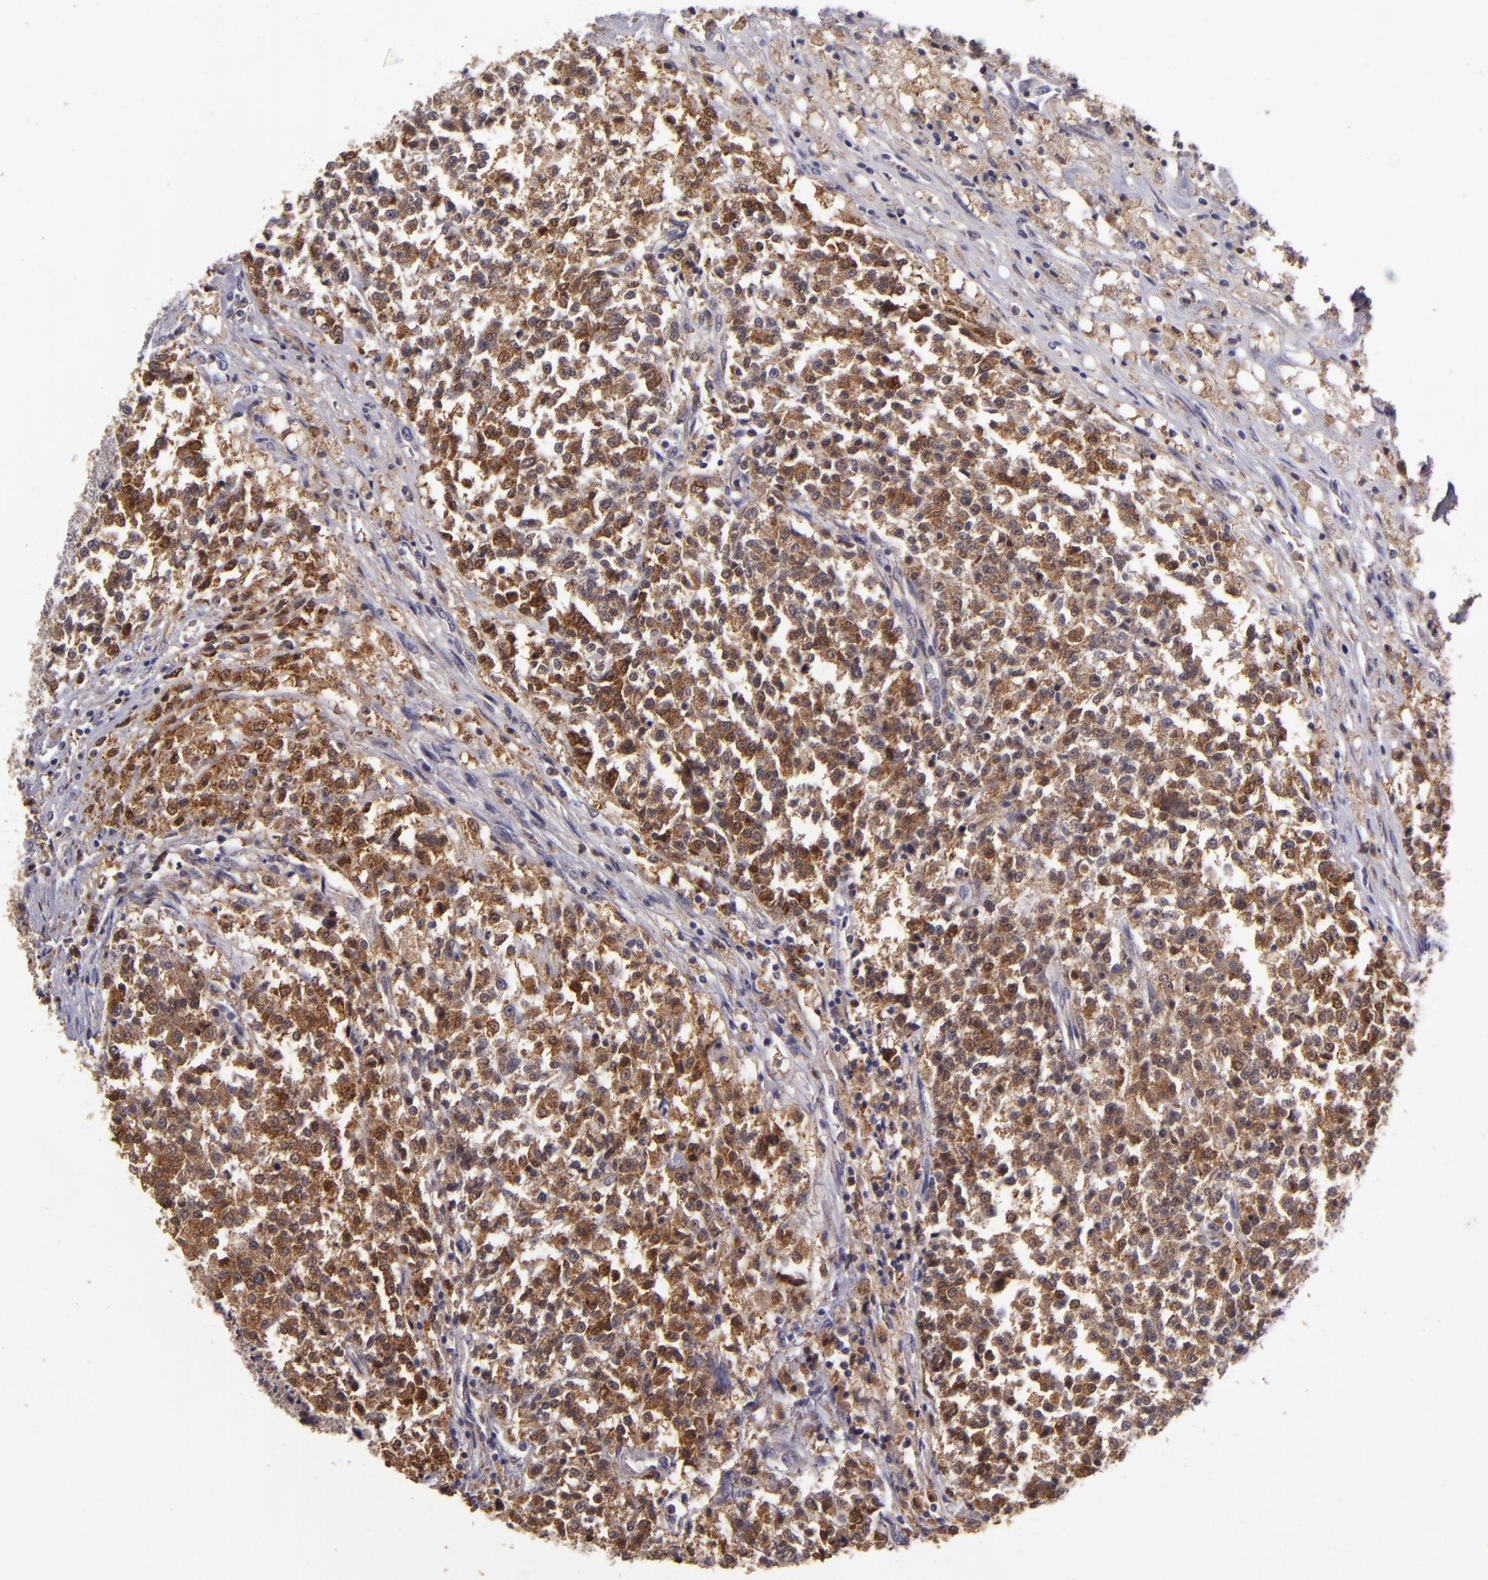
{"staining": {"intensity": "moderate", "quantity": ">75%", "location": "cytoplasmic/membranous"}, "tissue": "testis cancer", "cell_type": "Tumor cells", "image_type": "cancer", "snomed": [{"axis": "morphology", "description": "Seminoma, NOS"}, {"axis": "topography", "description": "Testis"}], "caption": "A high-resolution histopathology image shows immunohistochemistry (IHC) staining of testis cancer, which exhibits moderate cytoplasmic/membranous staining in about >75% of tumor cells.", "gene": "FHIT", "patient": {"sex": "male", "age": 59}}